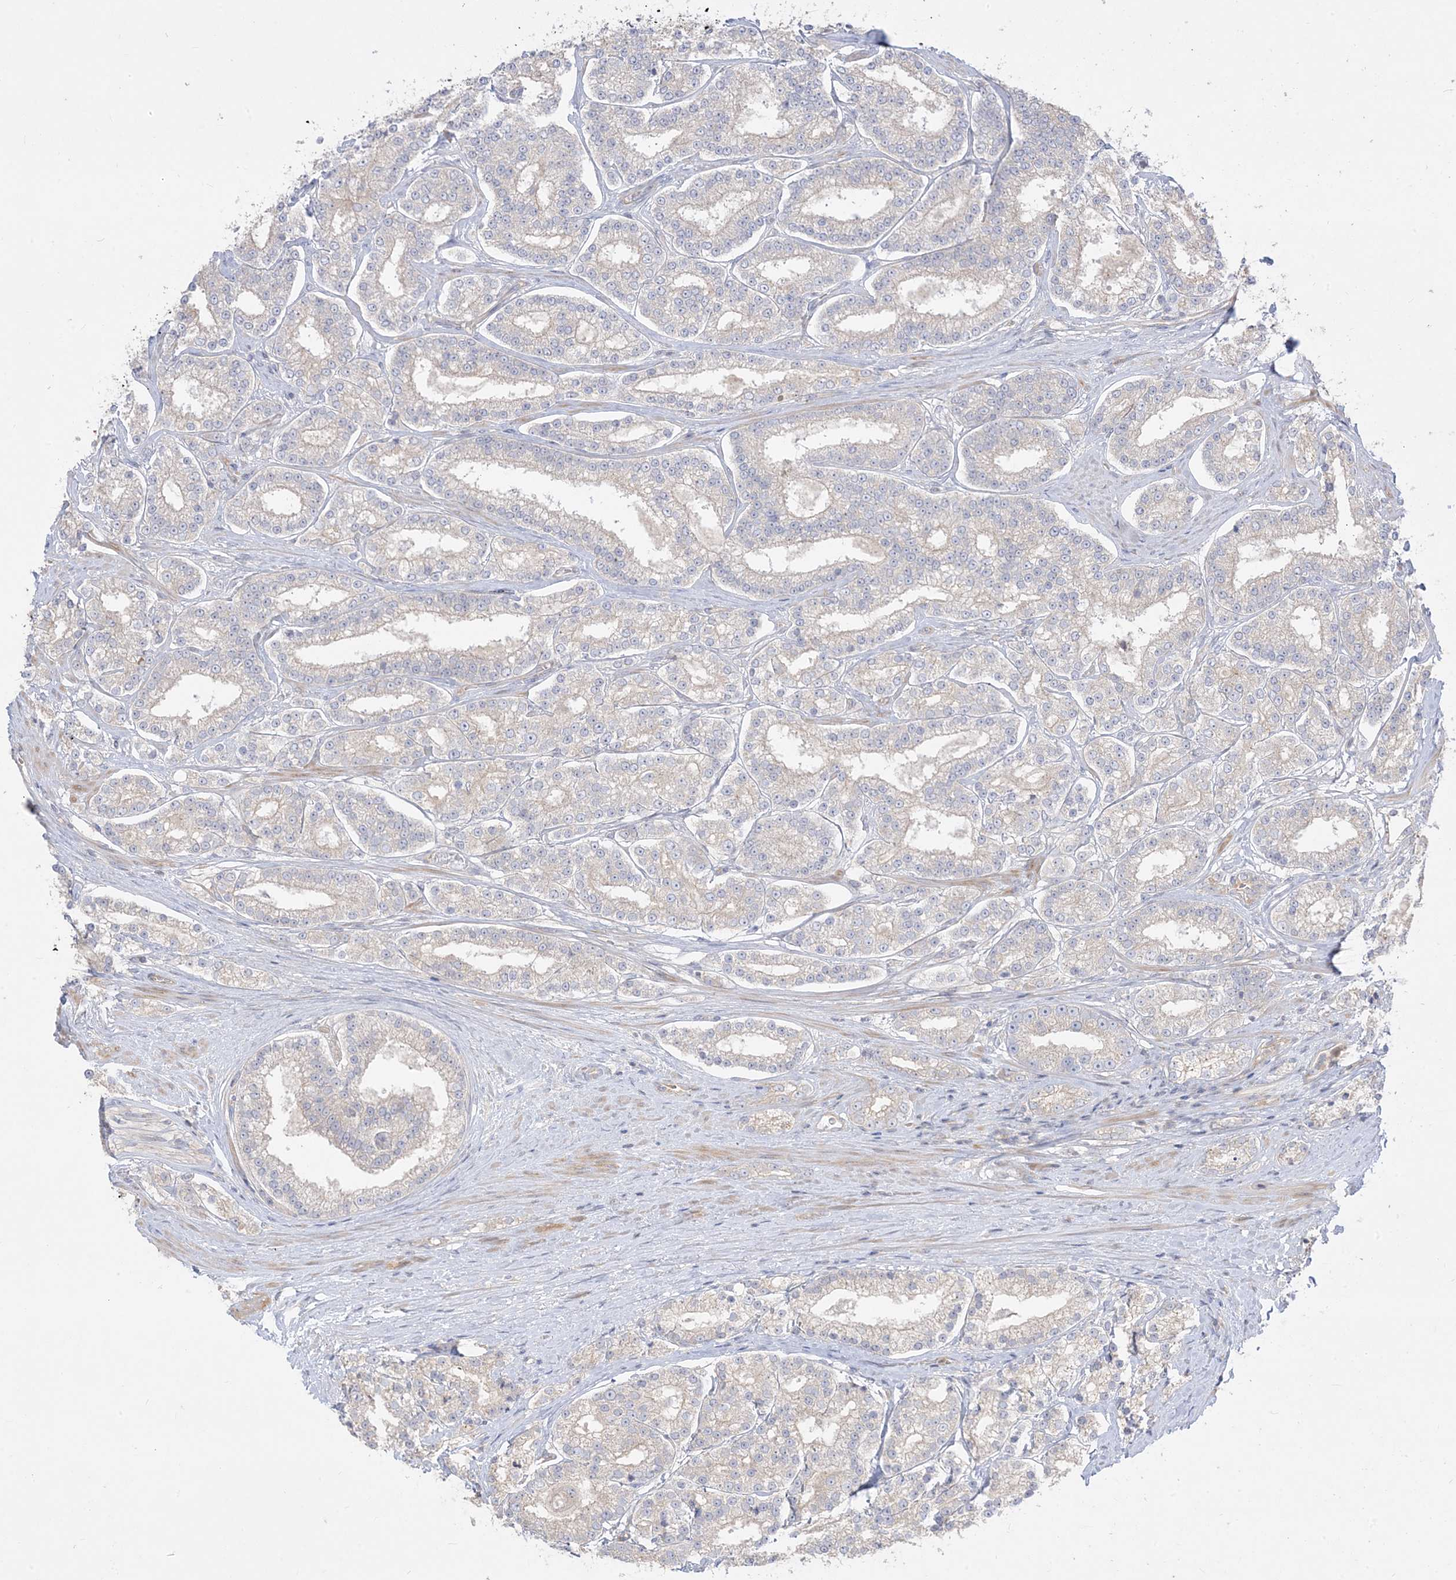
{"staining": {"intensity": "negative", "quantity": "none", "location": "none"}, "tissue": "prostate cancer", "cell_type": "Tumor cells", "image_type": "cancer", "snomed": [{"axis": "morphology", "description": "Normal tissue, NOS"}, {"axis": "morphology", "description": "Adenocarcinoma, High grade"}, {"axis": "topography", "description": "Prostate"}], "caption": "Tumor cells are negative for brown protein staining in adenocarcinoma (high-grade) (prostate).", "gene": "ARHGEF9", "patient": {"sex": "male", "age": 83}}